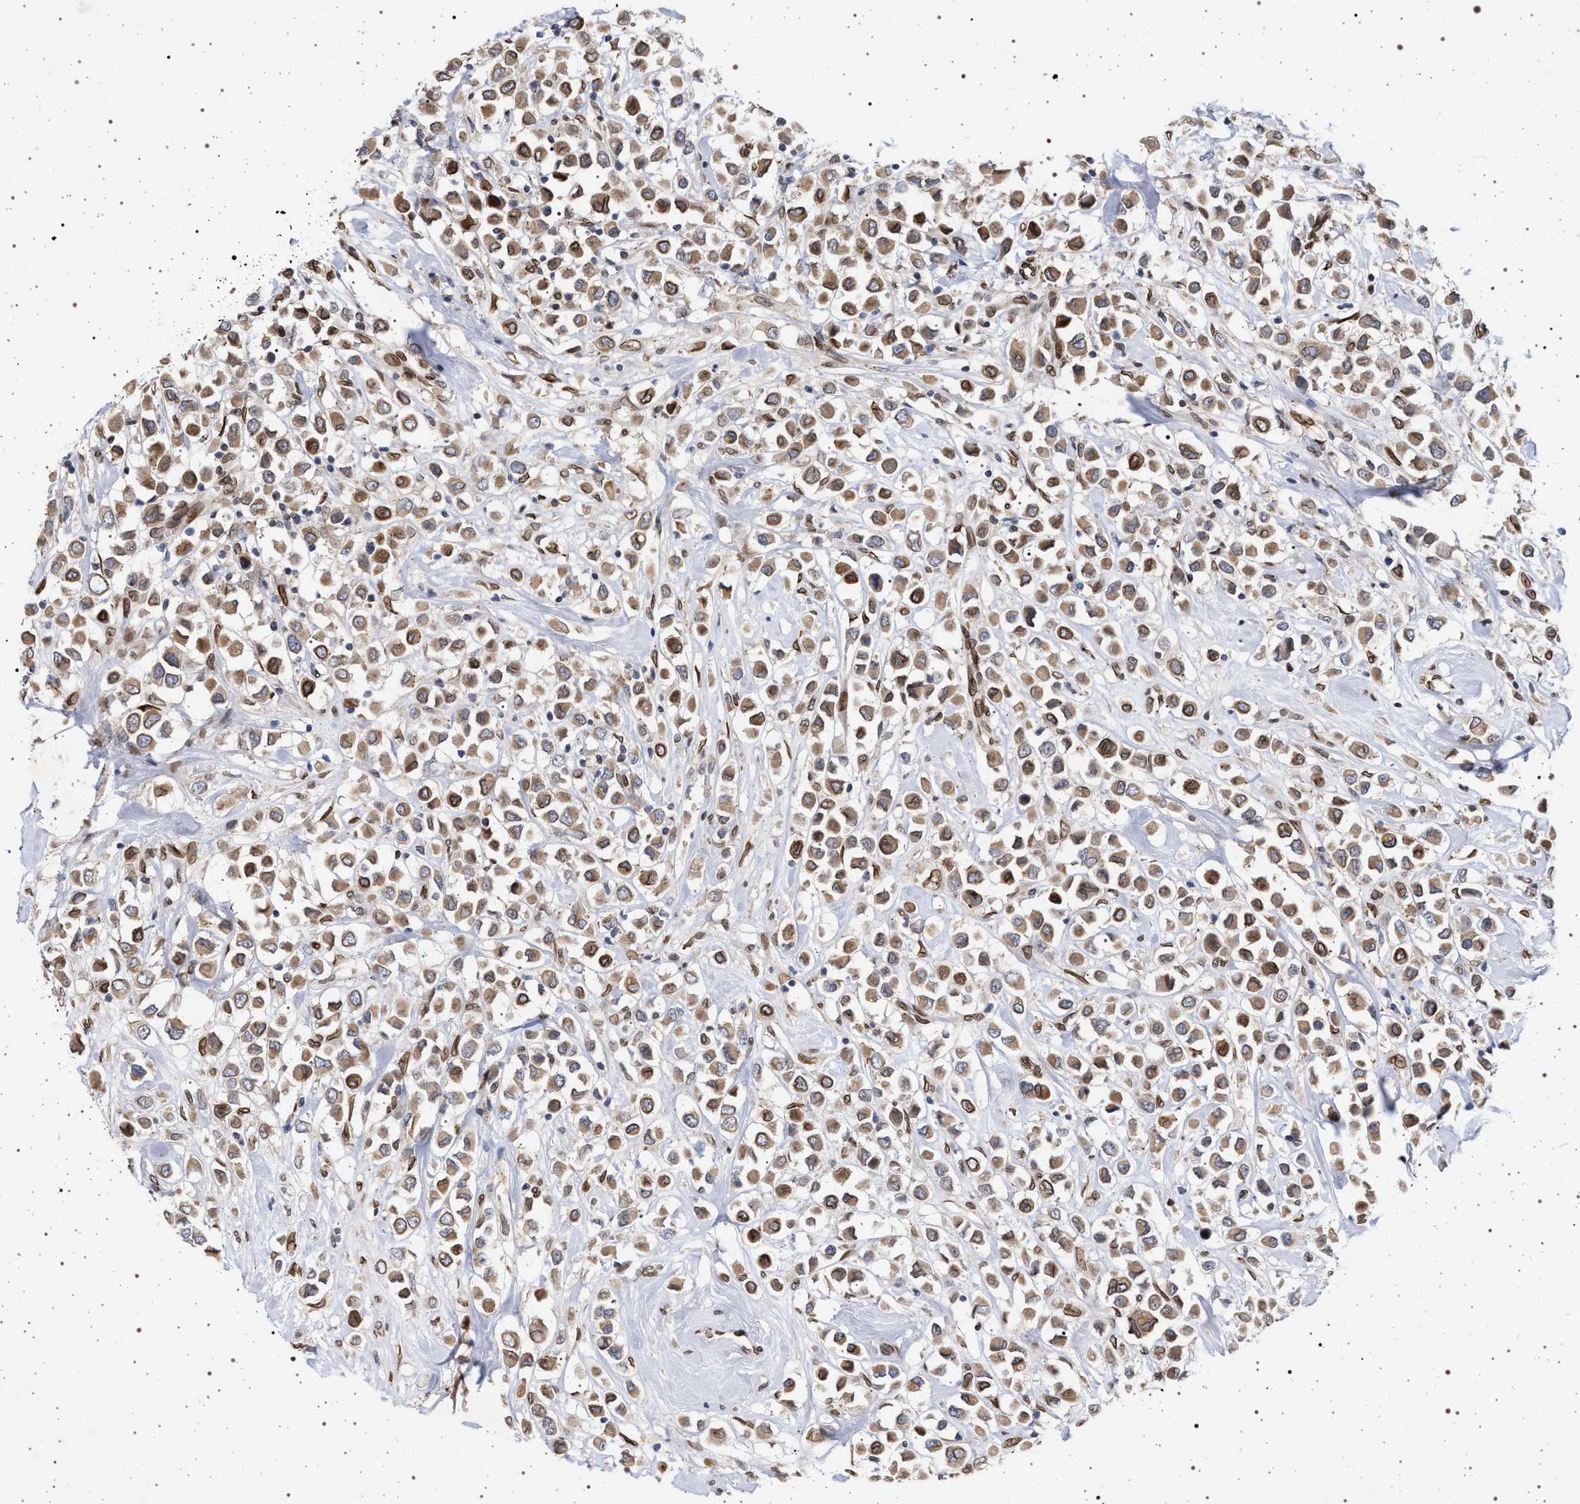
{"staining": {"intensity": "moderate", "quantity": ">75%", "location": "cytoplasmic/membranous,nuclear"}, "tissue": "breast cancer", "cell_type": "Tumor cells", "image_type": "cancer", "snomed": [{"axis": "morphology", "description": "Duct carcinoma"}, {"axis": "topography", "description": "Breast"}], "caption": "Human breast cancer (invasive ductal carcinoma) stained for a protein (brown) exhibits moderate cytoplasmic/membranous and nuclear positive expression in approximately >75% of tumor cells.", "gene": "ING2", "patient": {"sex": "female", "age": 61}}